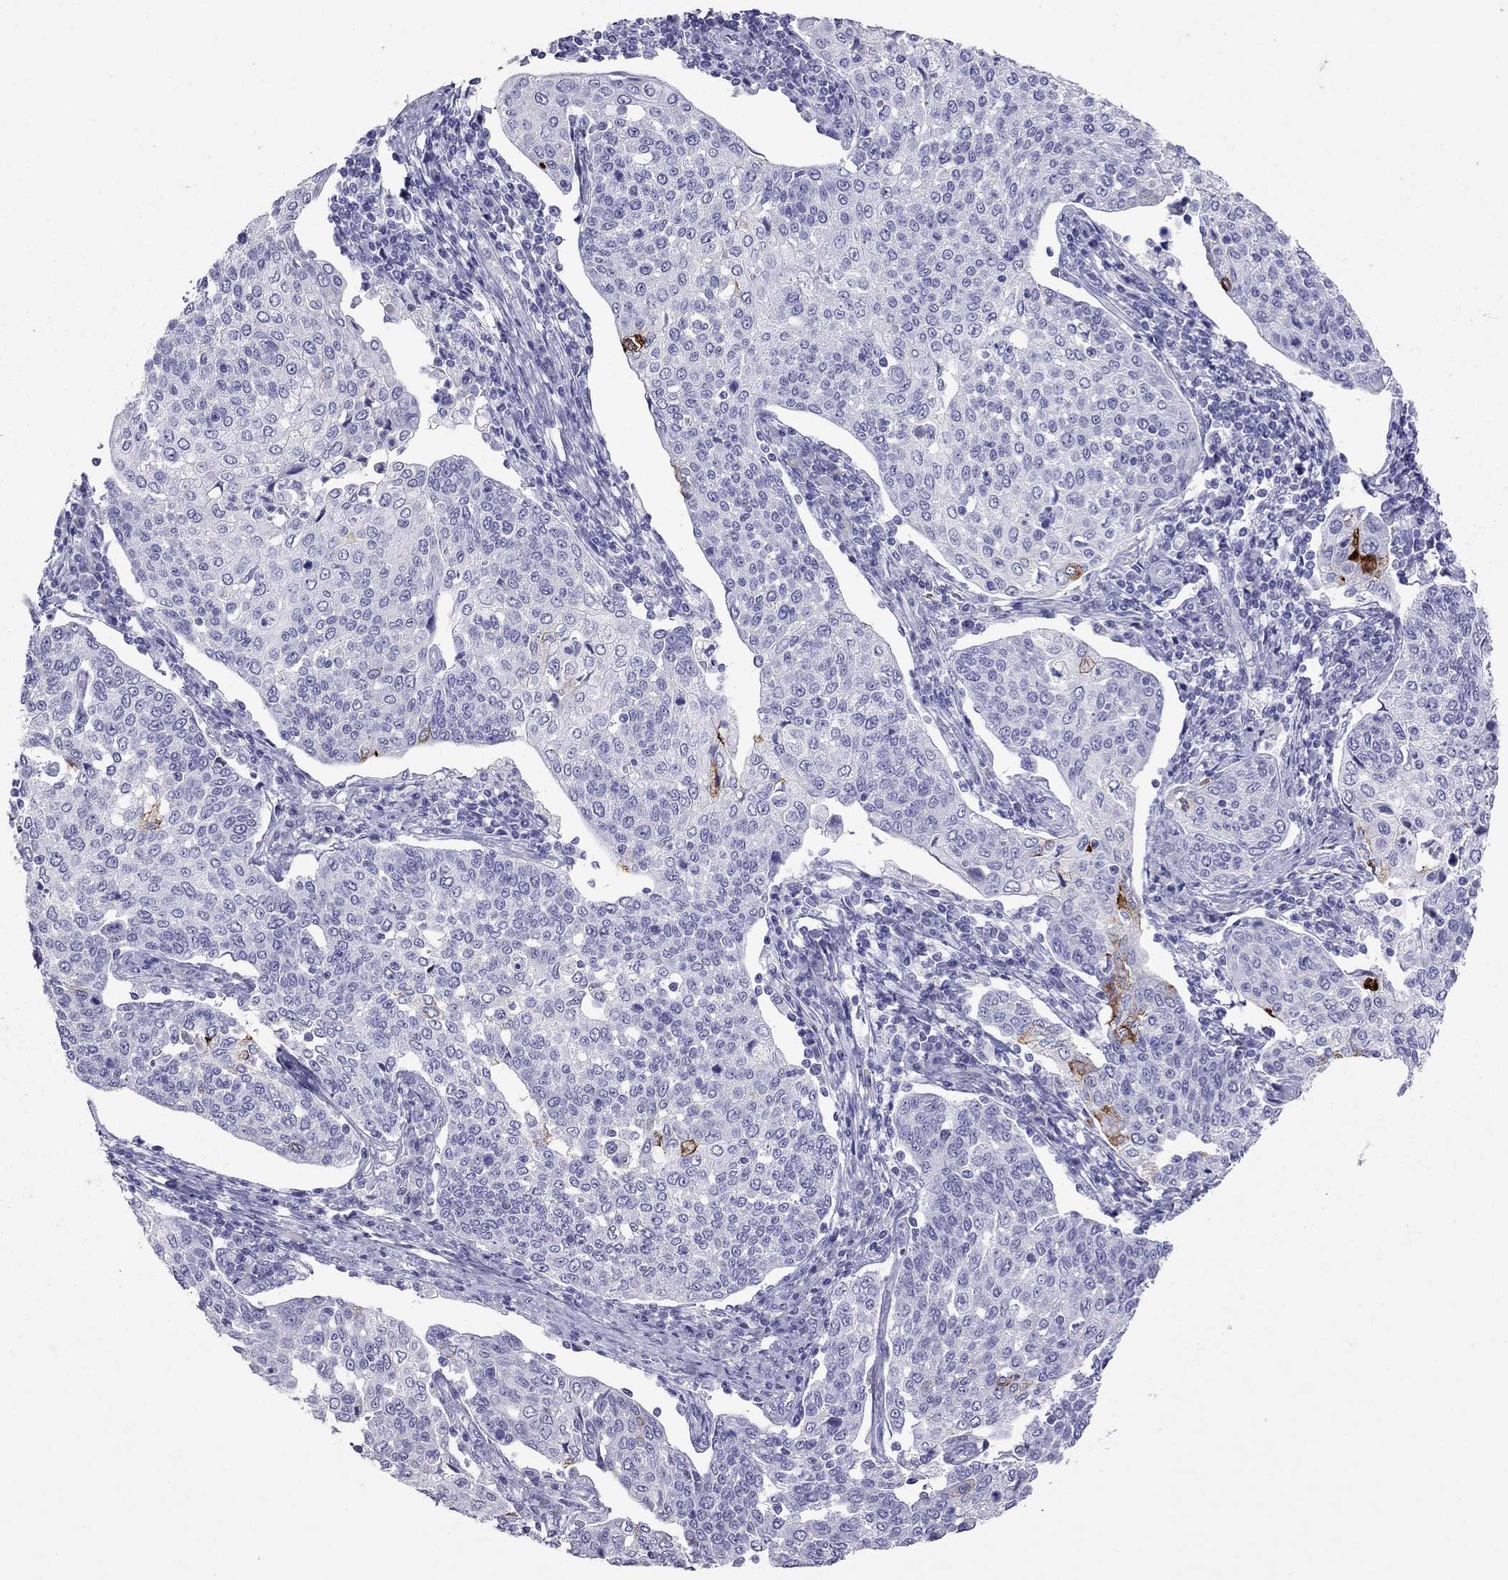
{"staining": {"intensity": "negative", "quantity": "none", "location": "none"}, "tissue": "cervical cancer", "cell_type": "Tumor cells", "image_type": "cancer", "snomed": [{"axis": "morphology", "description": "Squamous cell carcinoma, NOS"}, {"axis": "topography", "description": "Cervix"}], "caption": "The immunohistochemistry photomicrograph has no significant positivity in tumor cells of cervical cancer (squamous cell carcinoma) tissue.", "gene": "MUC16", "patient": {"sex": "female", "age": 34}}